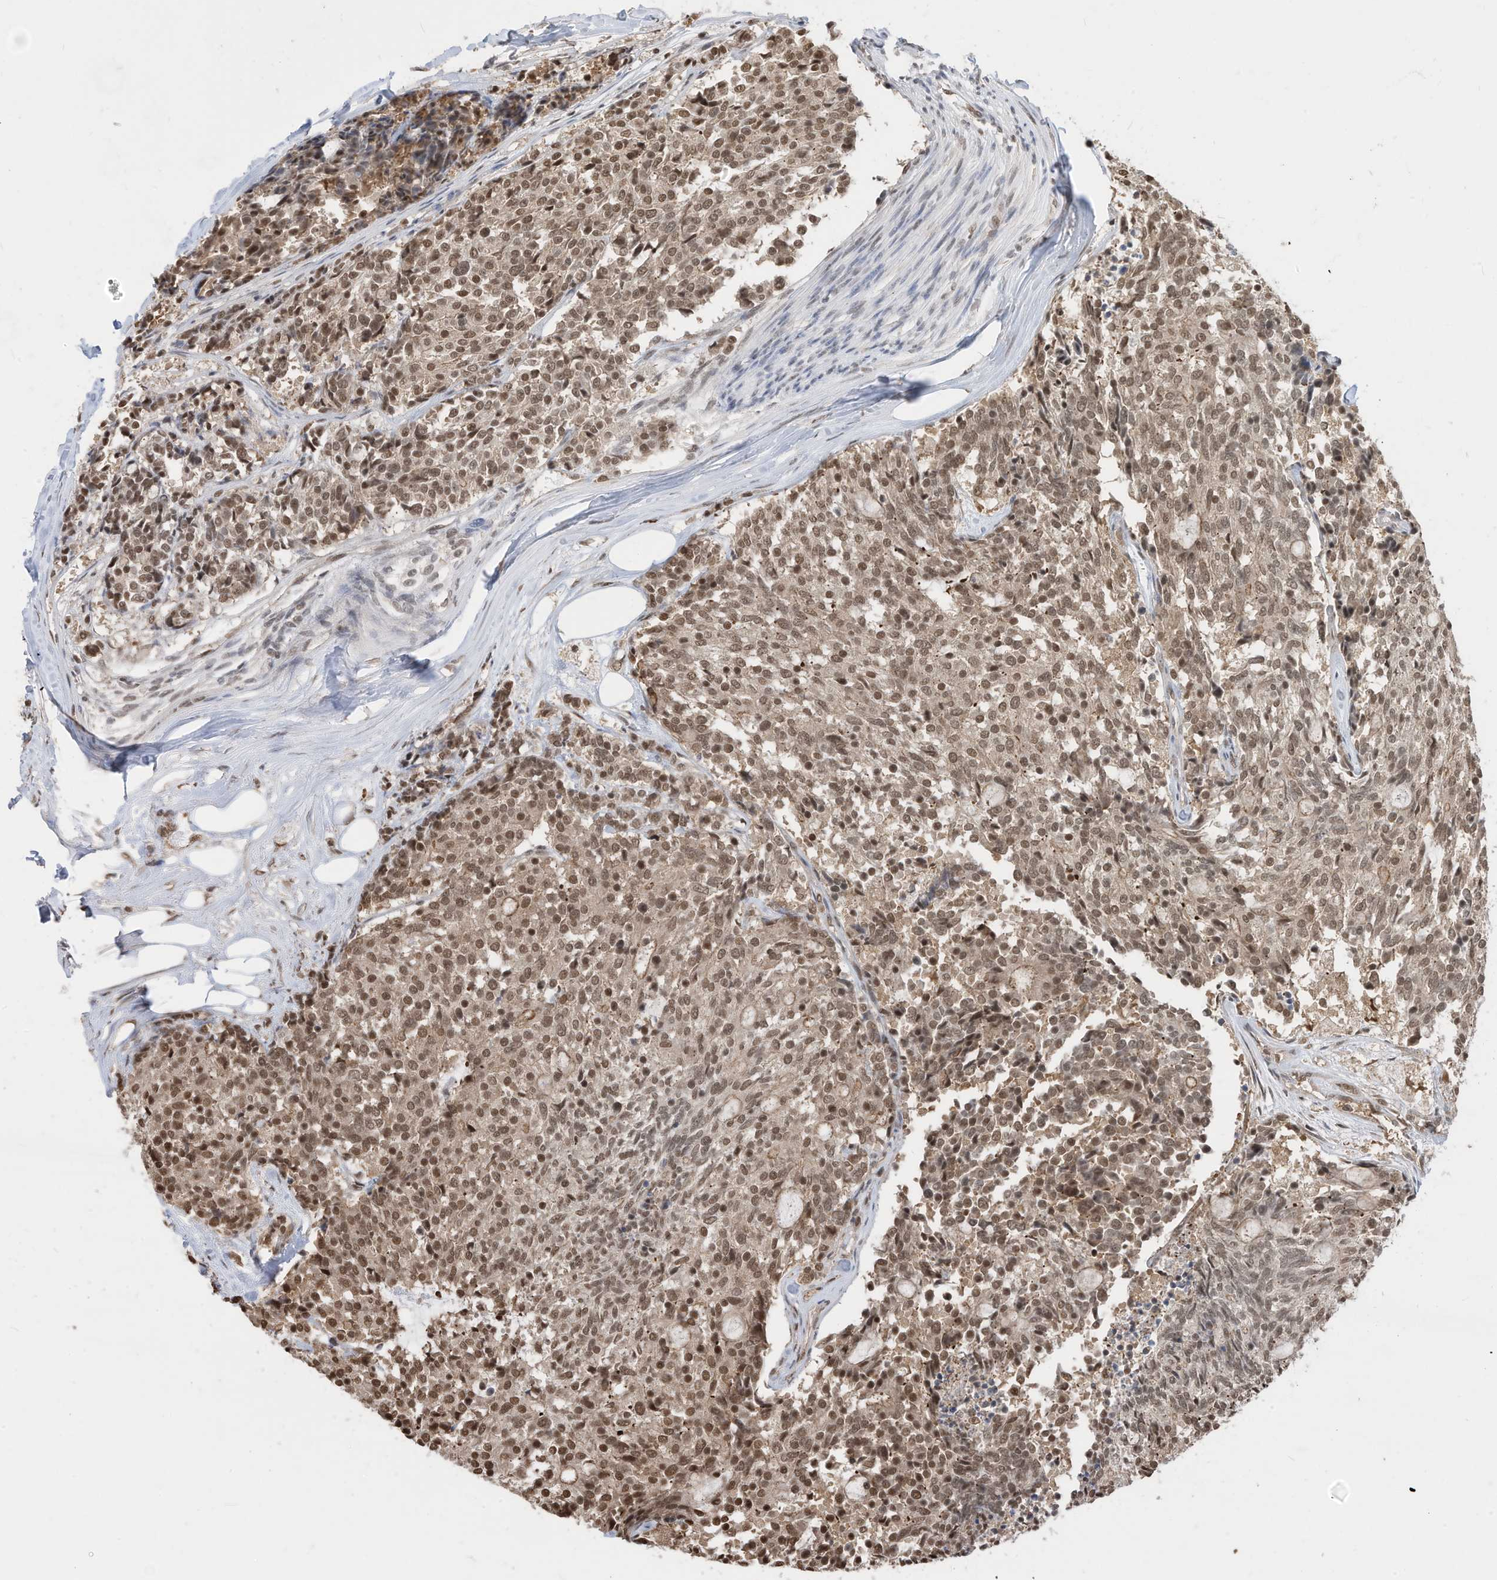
{"staining": {"intensity": "moderate", "quantity": ">75%", "location": "nuclear"}, "tissue": "carcinoid", "cell_type": "Tumor cells", "image_type": "cancer", "snomed": [{"axis": "morphology", "description": "Carcinoid, malignant, NOS"}, {"axis": "topography", "description": "Pancreas"}], "caption": "Protein expression analysis of human malignant carcinoid reveals moderate nuclear expression in about >75% of tumor cells. The staining is performed using DAB brown chromogen to label protein expression. The nuclei are counter-stained blue using hematoxylin.", "gene": "ZNF195", "patient": {"sex": "female", "age": 54}}